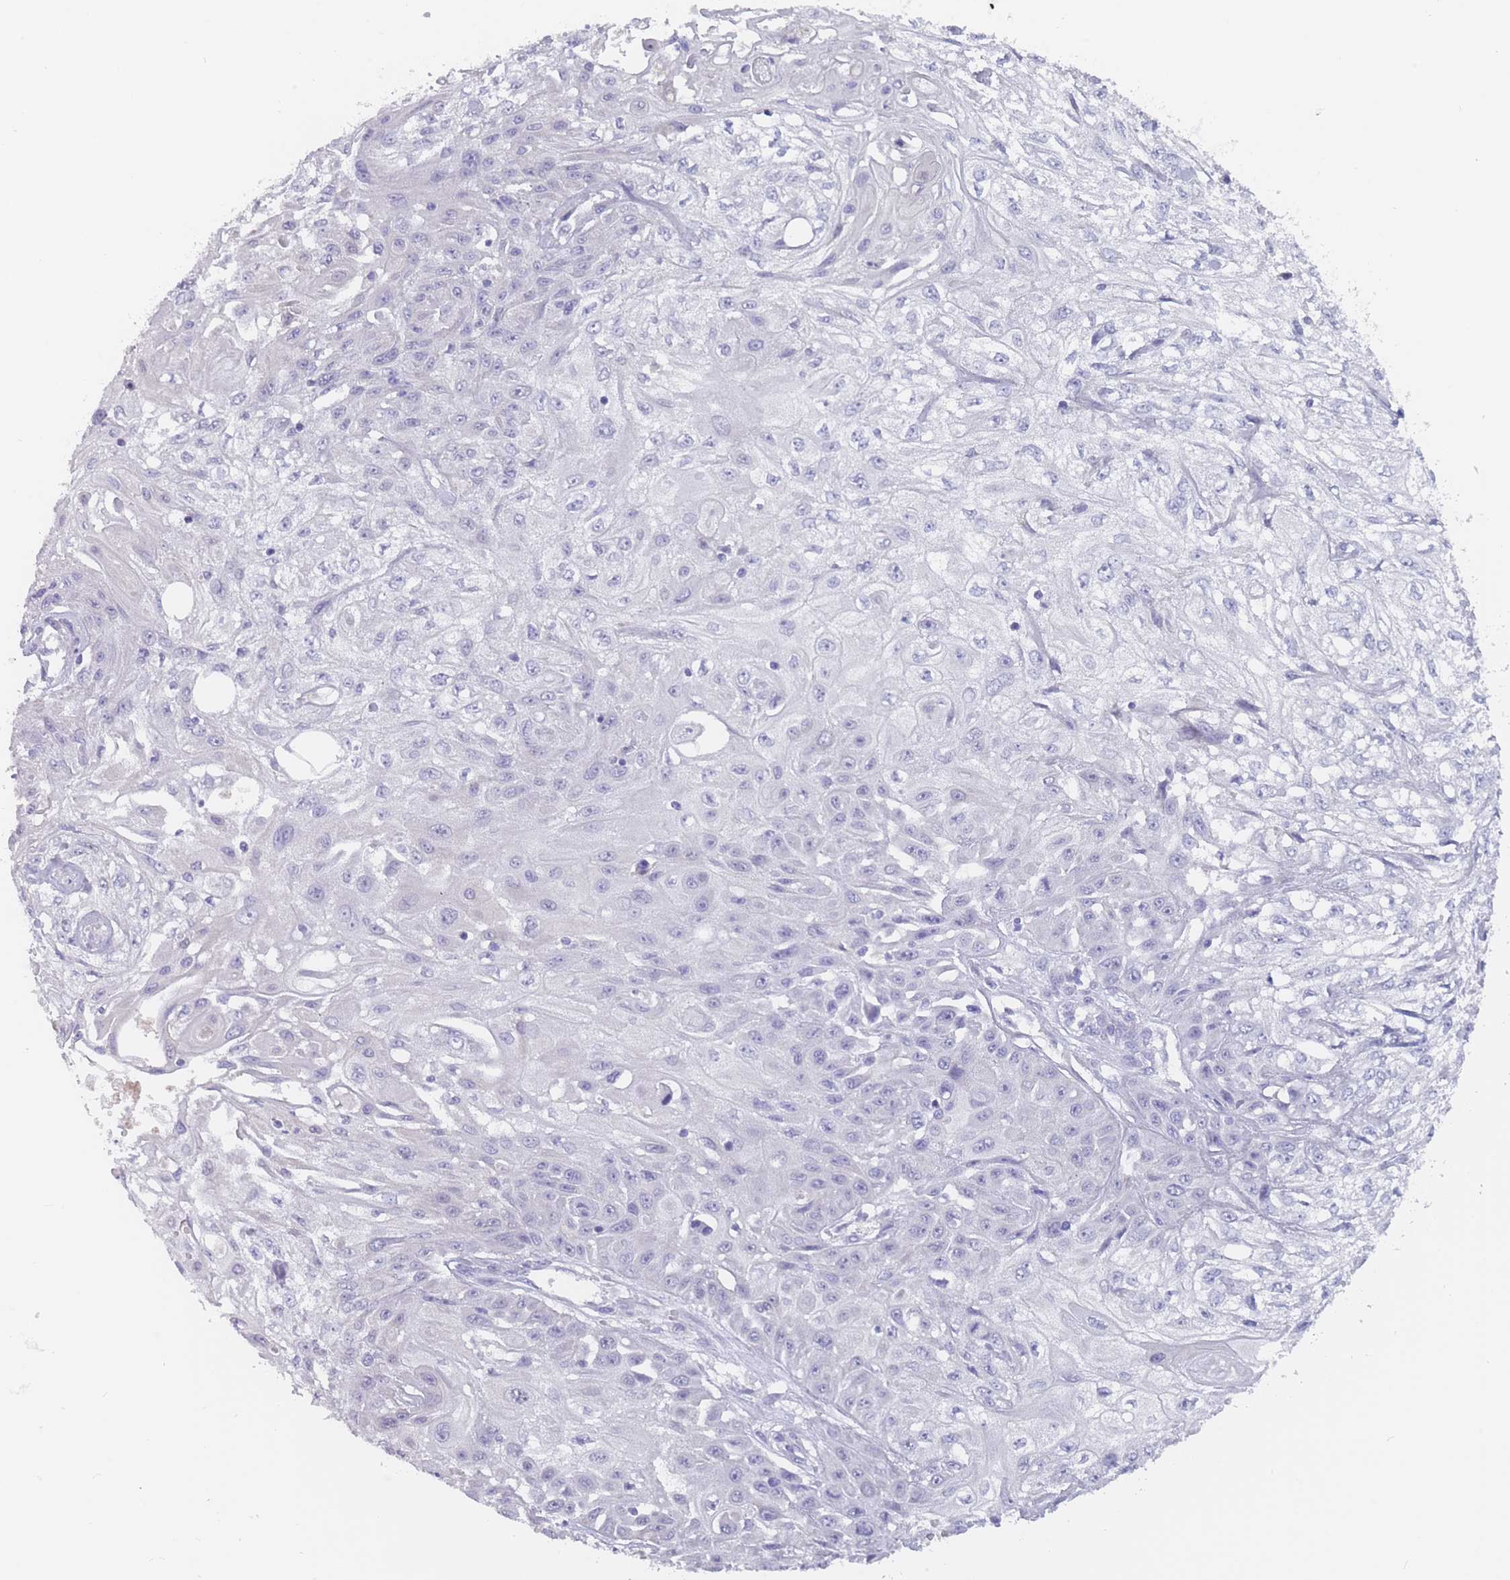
{"staining": {"intensity": "negative", "quantity": "none", "location": "none"}, "tissue": "skin cancer", "cell_type": "Tumor cells", "image_type": "cancer", "snomed": [{"axis": "morphology", "description": "Squamous cell carcinoma, NOS"}, {"axis": "morphology", "description": "Squamous cell carcinoma, metastatic, NOS"}, {"axis": "topography", "description": "Skin"}, {"axis": "topography", "description": "Lymph node"}], "caption": "A high-resolution image shows IHC staining of metastatic squamous cell carcinoma (skin), which exhibits no significant staining in tumor cells.", "gene": "CYP51A1", "patient": {"sex": "male", "age": 75}}